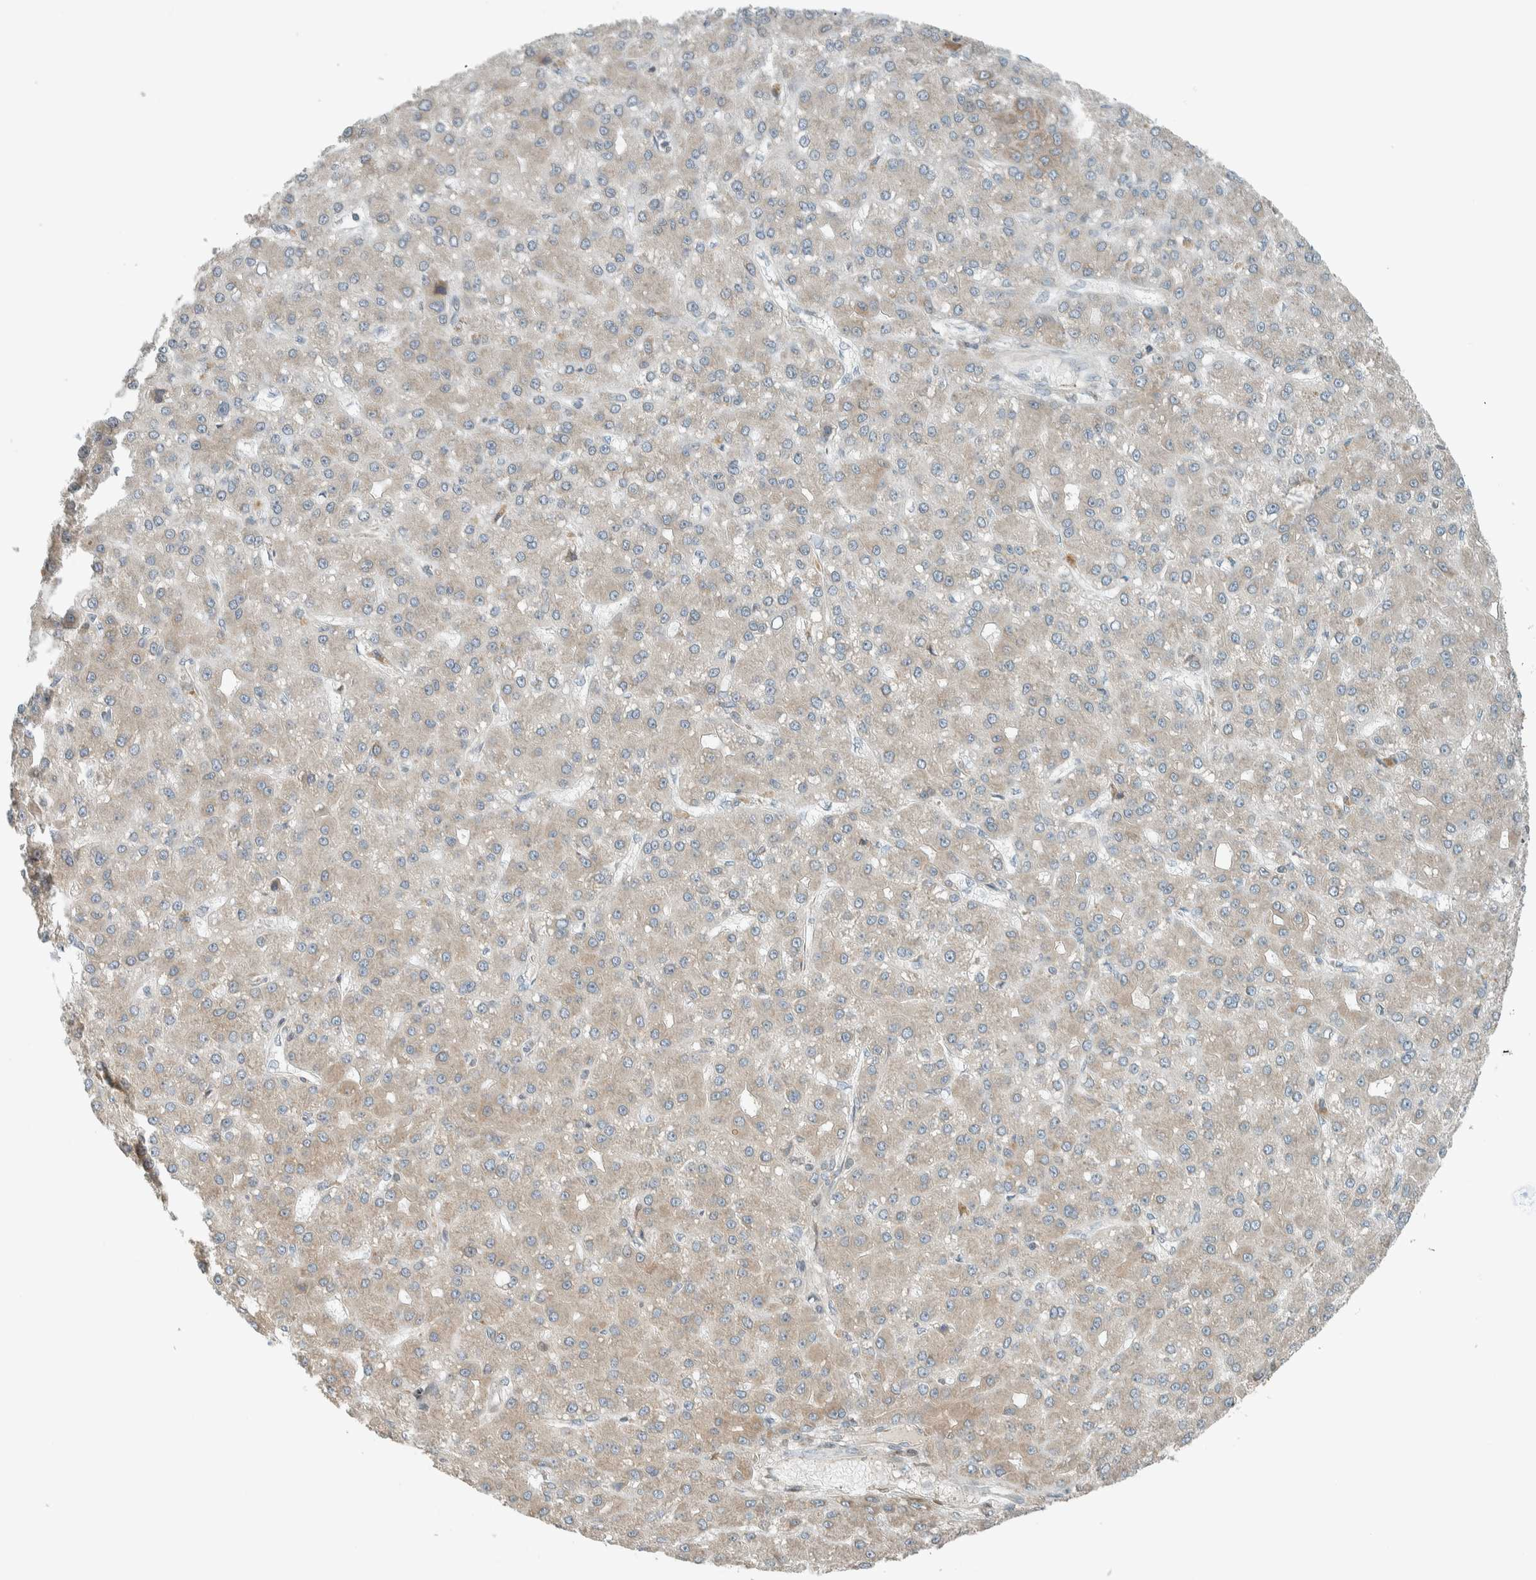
{"staining": {"intensity": "weak", "quantity": "25%-75%", "location": "cytoplasmic/membranous"}, "tissue": "liver cancer", "cell_type": "Tumor cells", "image_type": "cancer", "snomed": [{"axis": "morphology", "description": "Carcinoma, Hepatocellular, NOS"}, {"axis": "topography", "description": "Liver"}], "caption": "Liver hepatocellular carcinoma stained for a protein (brown) shows weak cytoplasmic/membranous positive positivity in about 25%-75% of tumor cells.", "gene": "SEL1L", "patient": {"sex": "male", "age": 67}}